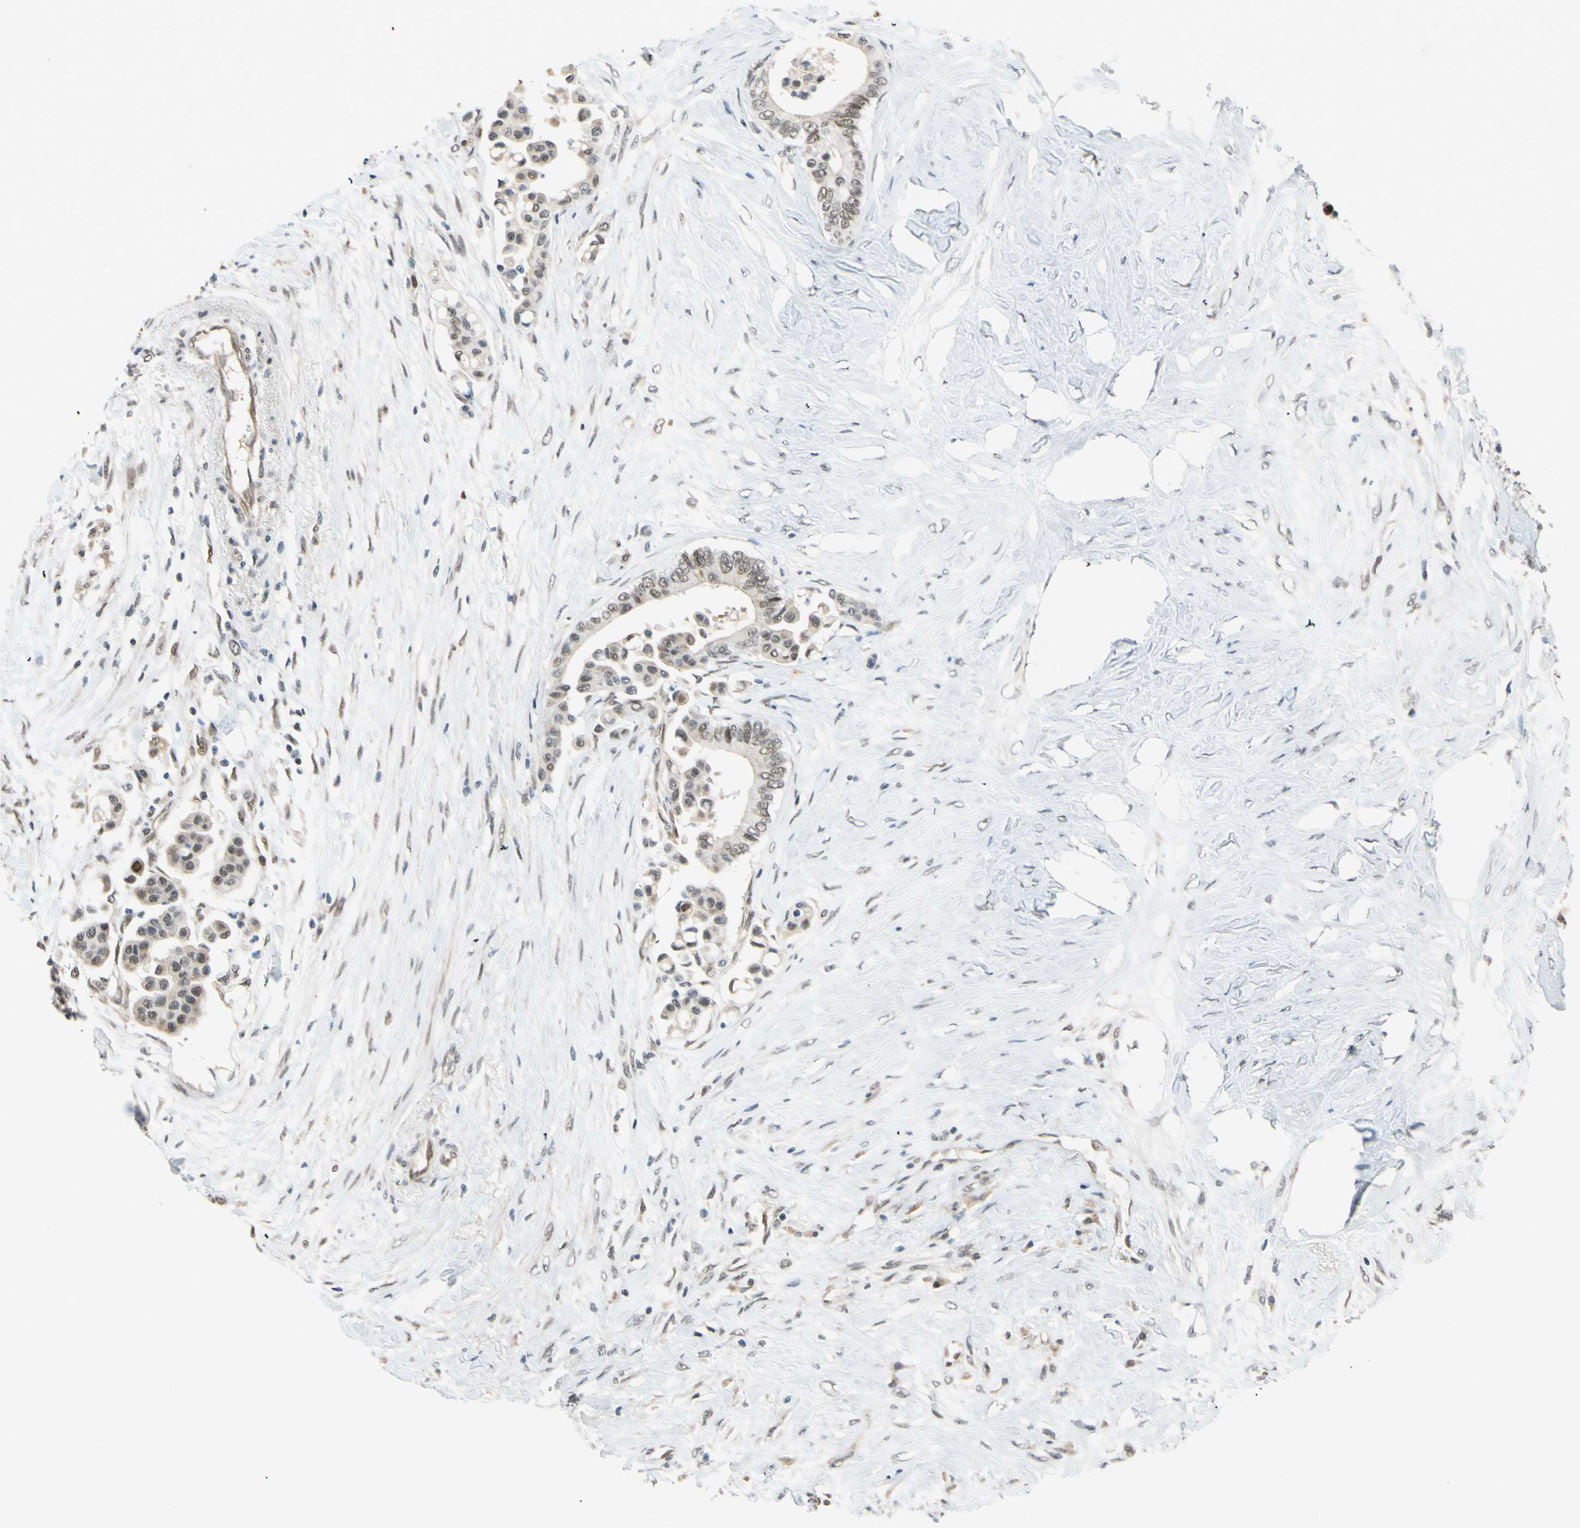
{"staining": {"intensity": "weak", "quantity": ">75%", "location": "cytoplasmic/membranous,nuclear"}, "tissue": "colorectal cancer", "cell_type": "Tumor cells", "image_type": "cancer", "snomed": [{"axis": "morphology", "description": "Normal tissue, NOS"}, {"axis": "morphology", "description": "Adenocarcinoma, NOS"}, {"axis": "topography", "description": "Colon"}], "caption": "High-power microscopy captured an immunohistochemistry photomicrograph of colorectal adenocarcinoma, revealing weak cytoplasmic/membranous and nuclear staining in about >75% of tumor cells.", "gene": "POGZ", "patient": {"sex": "male", "age": 82}}